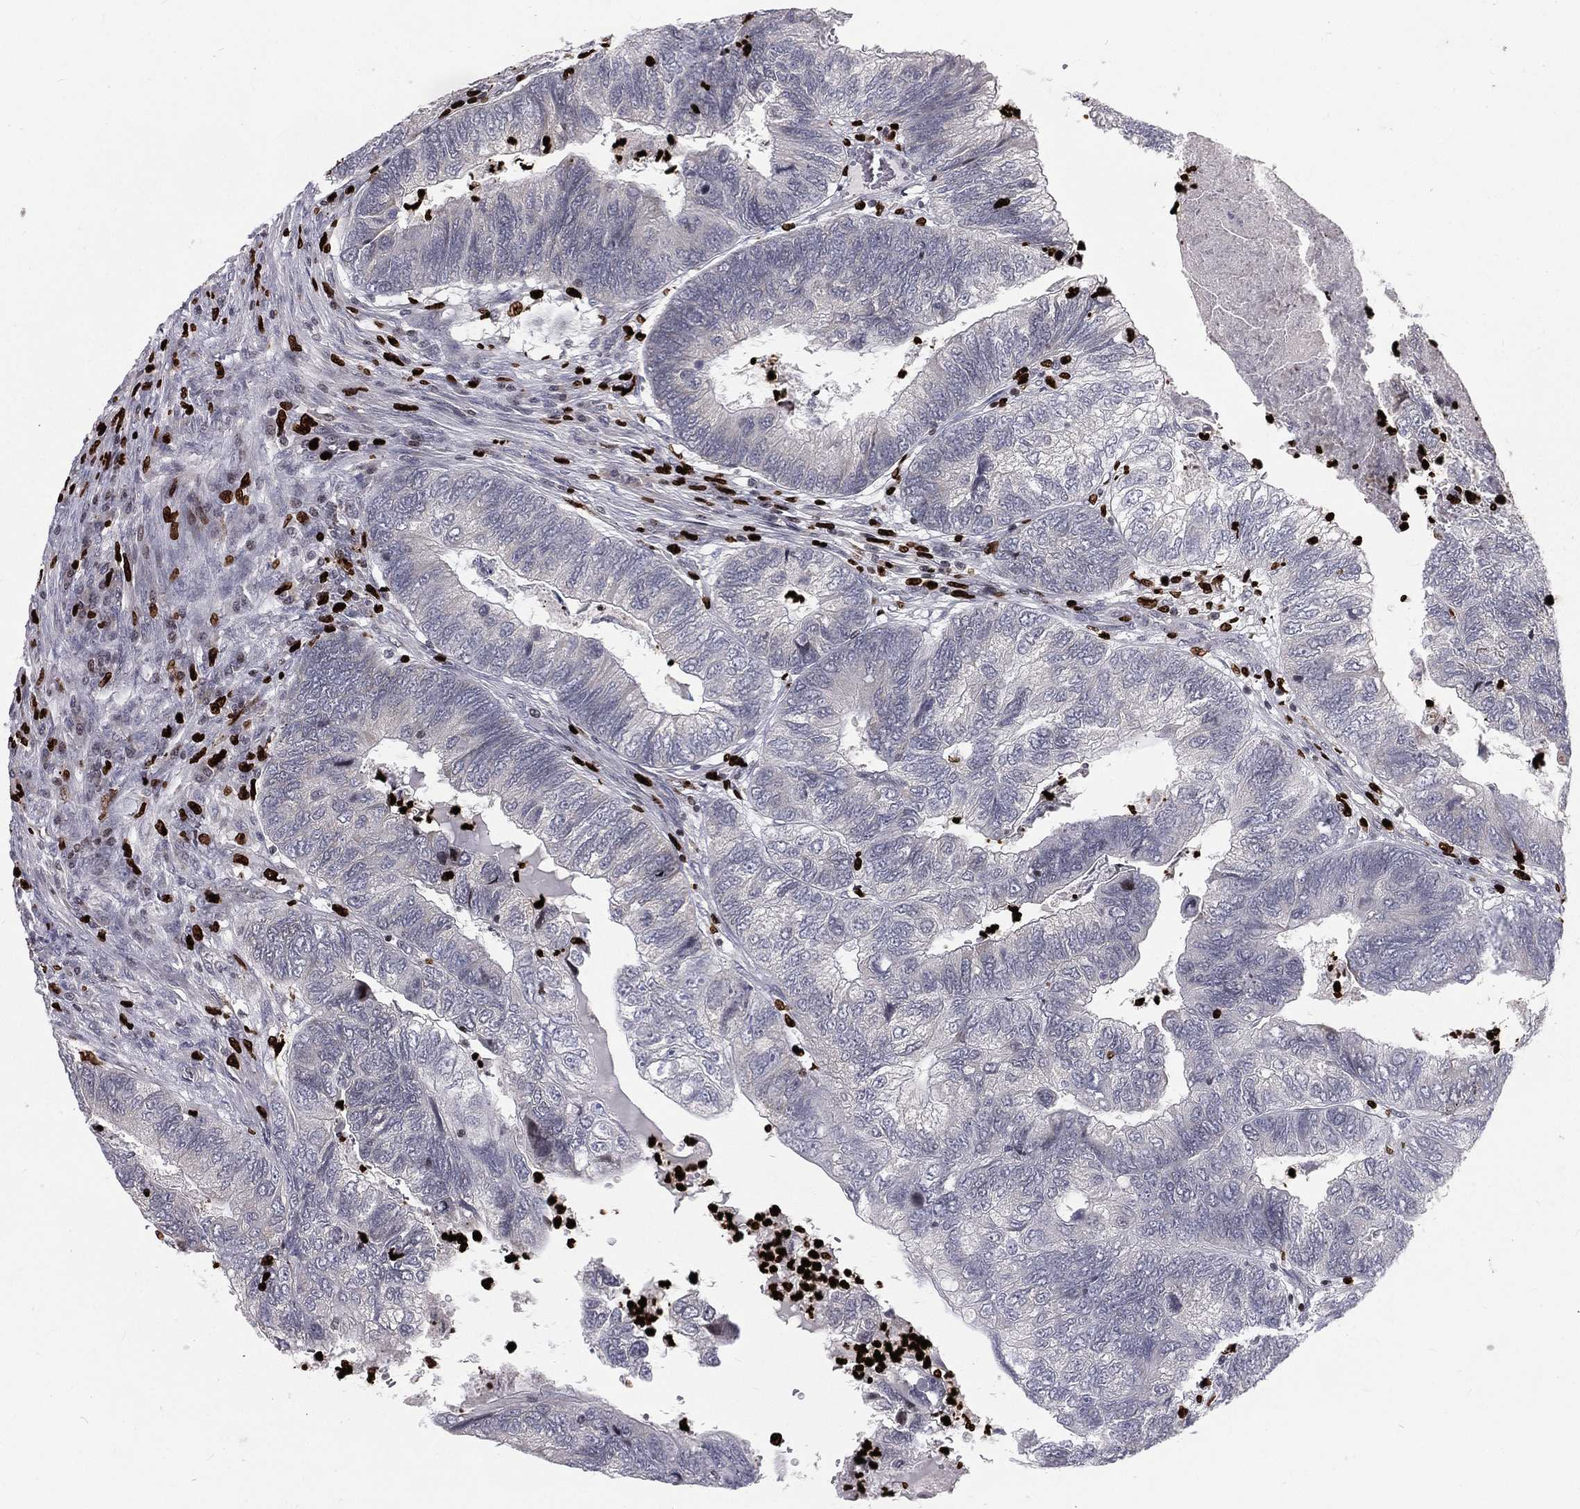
{"staining": {"intensity": "negative", "quantity": "none", "location": "none"}, "tissue": "colorectal cancer", "cell_type": "Tumor cells", "image_type": "cancer", "snomed": [{"axis": "morphology", "description": "Adenocarcinoma, NOS"}, {"axis": "topography", "description": "Colon"}], "caption": "Adenocarcinoma (colorectal) stained for a protein using immunohistochemistry (IHC) shows no expression tumor cells.", "gene": "MNDA", "patient": {"sex": "female", "age": 67}}